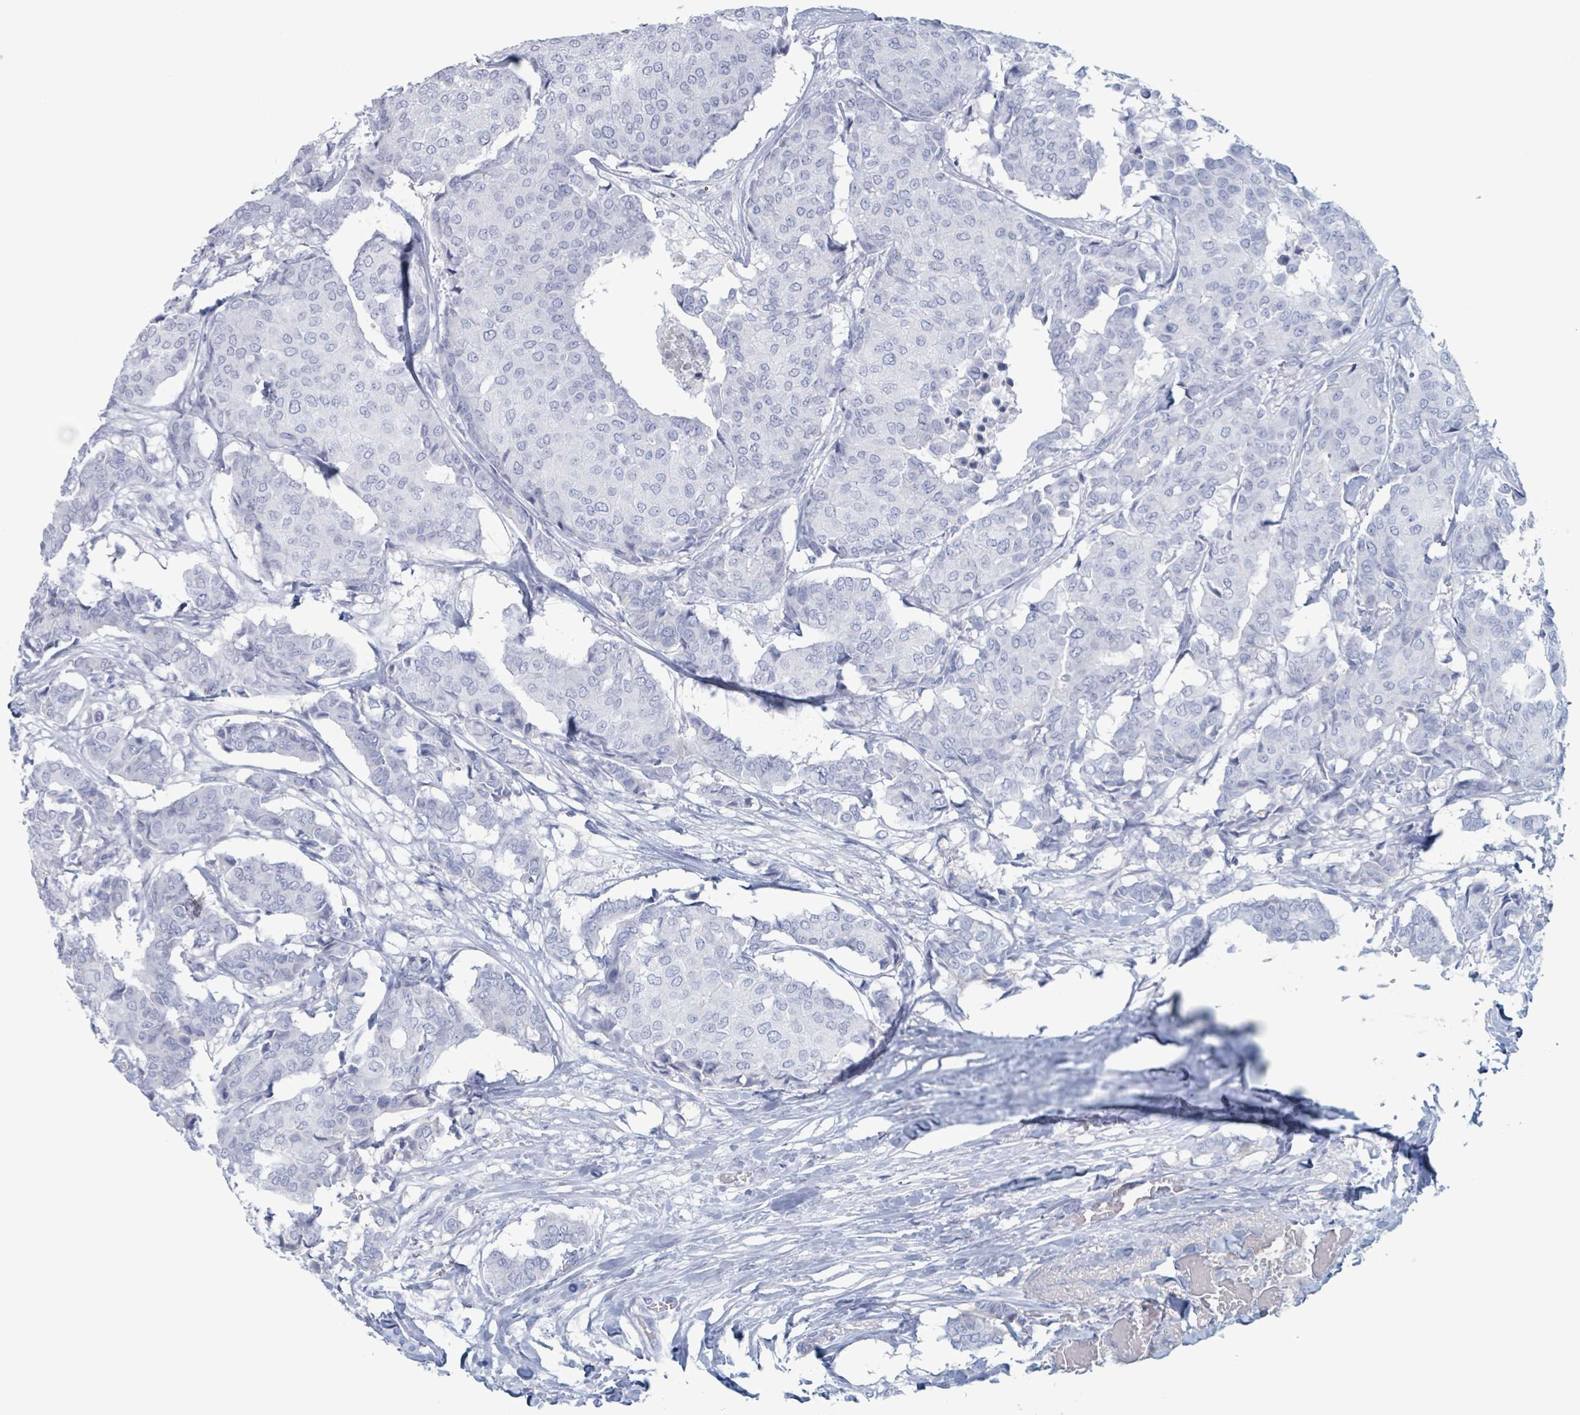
{"staining": {"intensity": "negative", "quantity": "none", "location": "none"}, "tissue": "breast cancer", "cell_type": "Tumor cells", "image_type": "cancer", "snomed": [{"axis": "morphology", "description": "Duct carcinoma"}, {"axis": "topography", "description": "Breast"}], "caption": "Tumor cells show no significant expression in breast invasive ductal carcinoma.", "gene": "KLK4", "patient": {"sex": "female", "age": 75}}